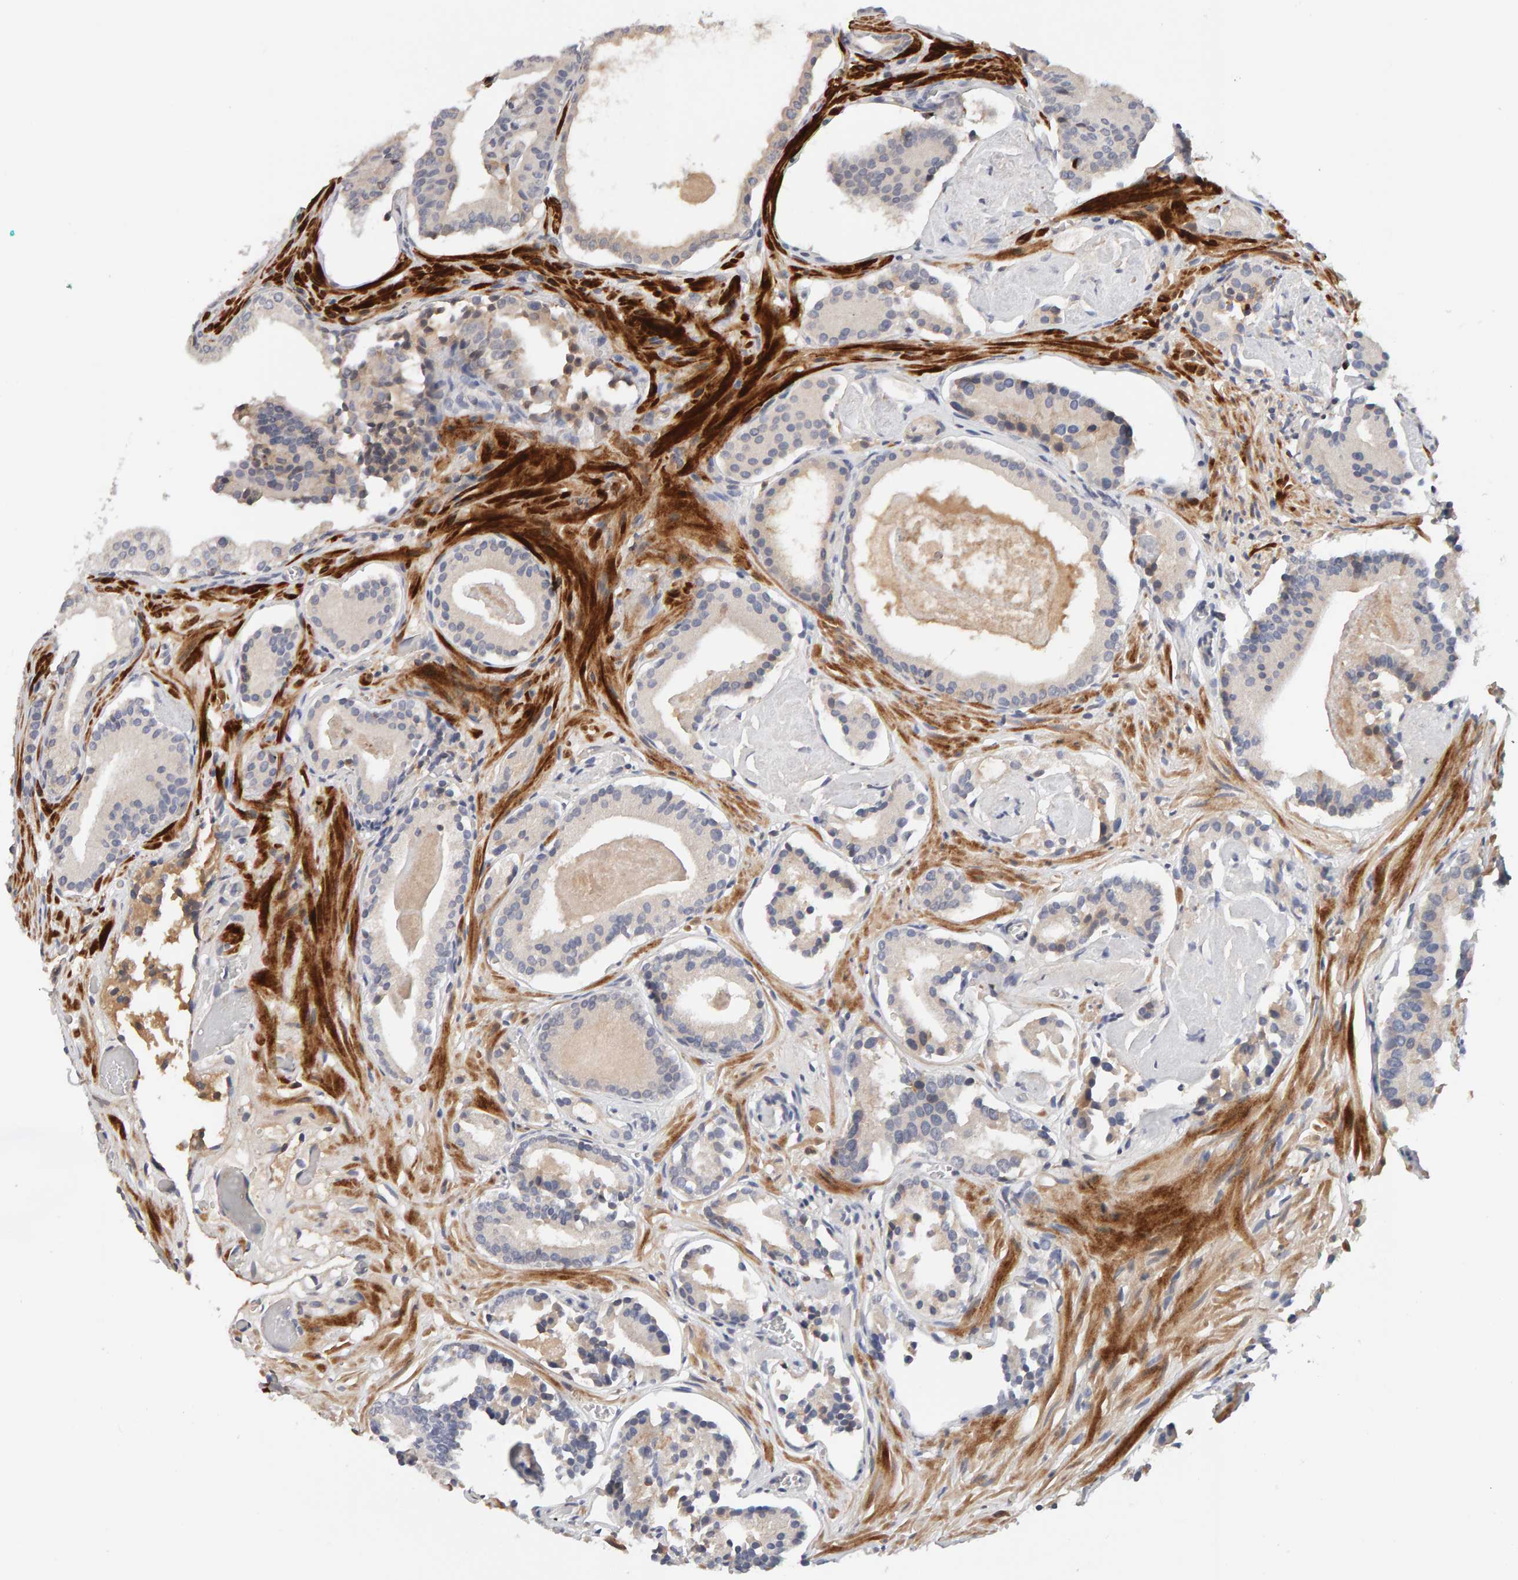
{"staining": {"intensity": "negative", "quantity": "none", "location": "none"}, "tissue": "prostate cancer", "cell_type": "Tumor cells", "image_type": "cancer", "snomed": [{"axis": "morphology", "description": "Adenocarcinoma, Low grade"}, {"axis": "topography", "description": "Prostate"}], "caption": "High magnification brightfield microscopy of low-grade adenocarcinoma (prostate) stained with DAB (brown) and counterstained with hematoxylin (blue): tumor cells show no significant staining.", "gene": "NUDCD1", "patient": {"sex": "male", "age": 51}}